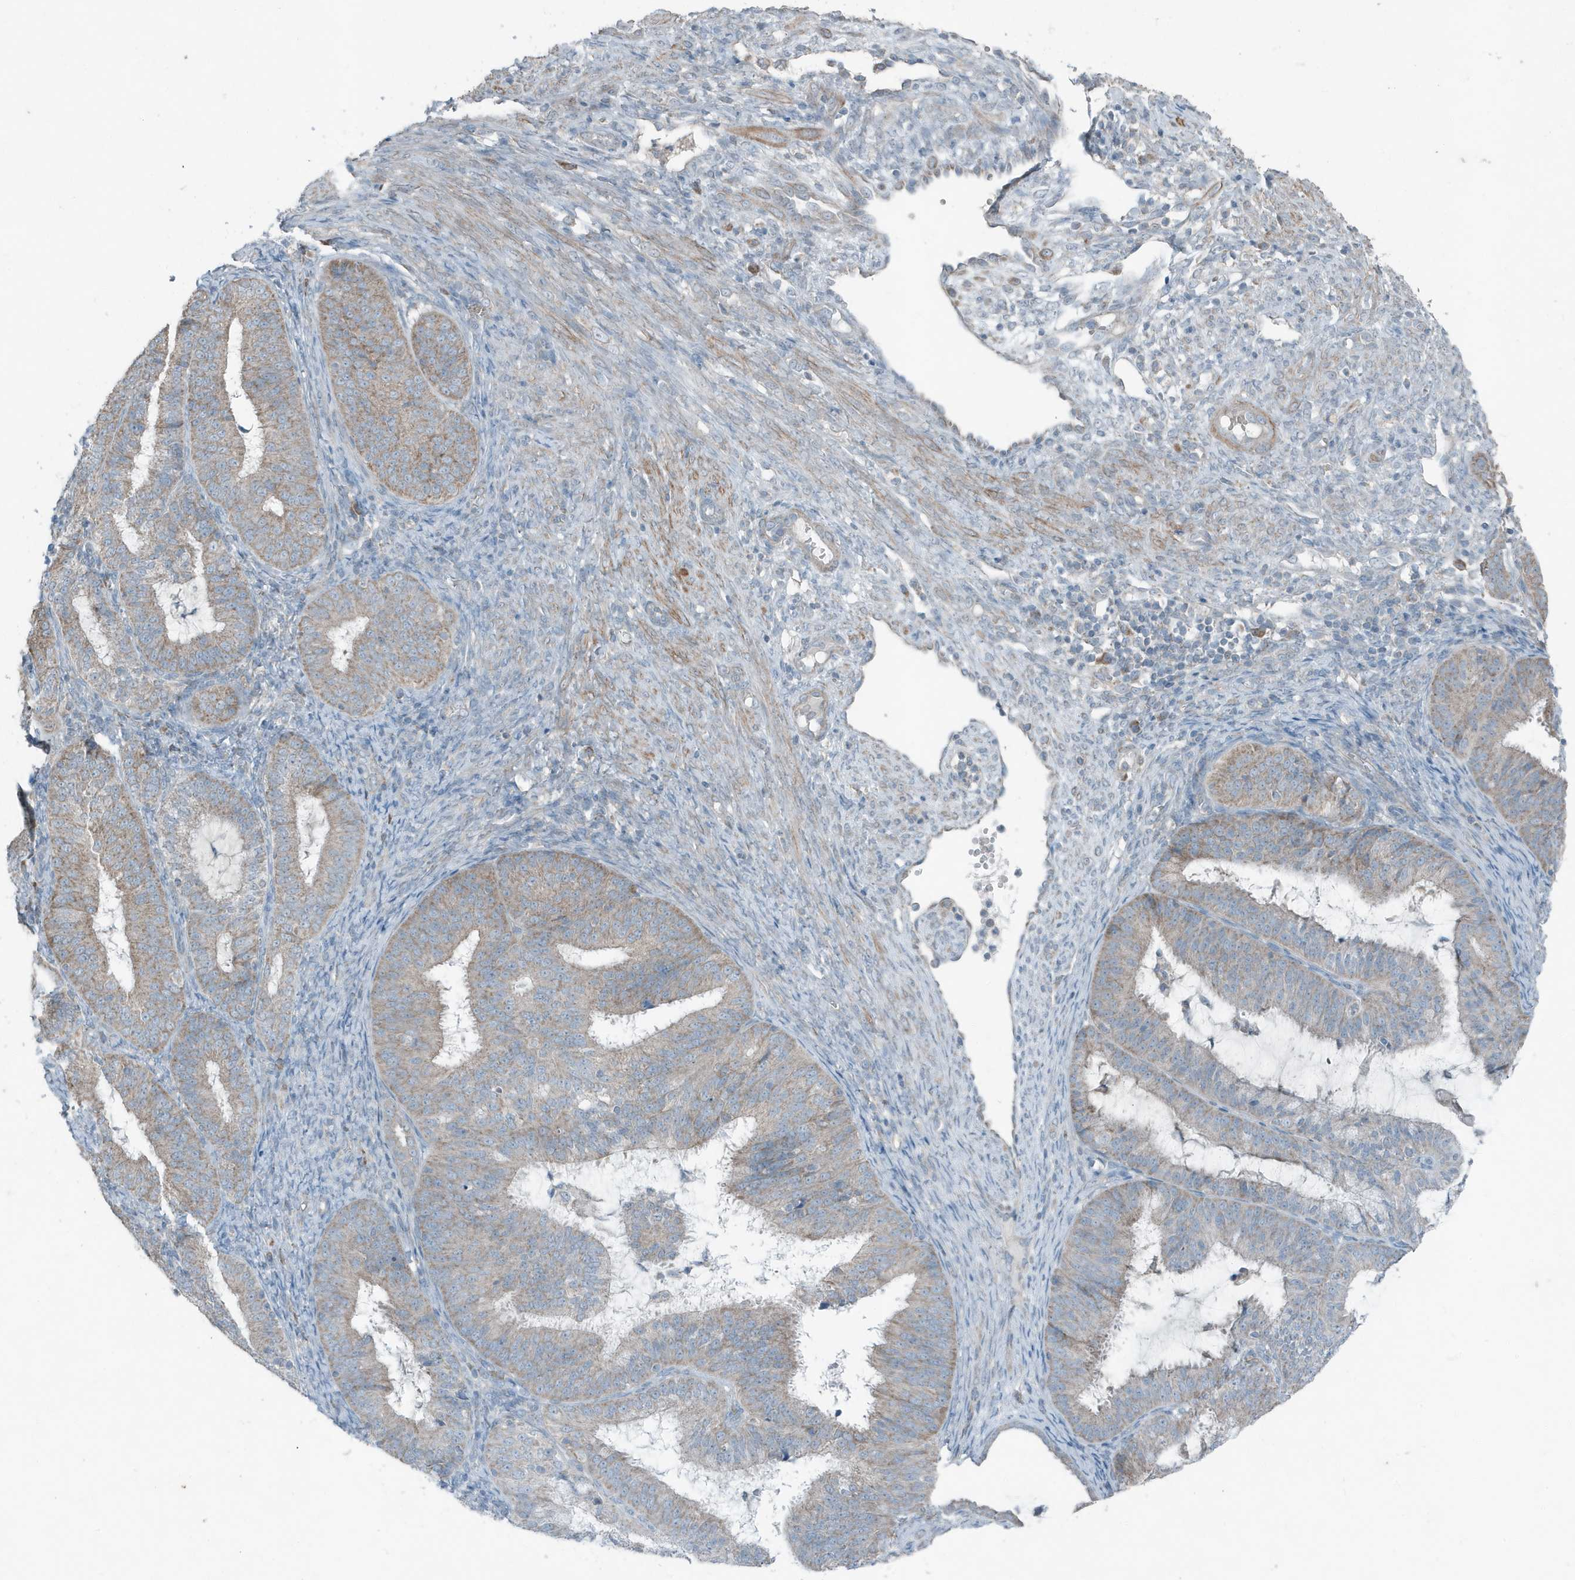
{"staining": {"intensity": "weak", "quantity": "25%-75%", "location": "cytoplasmic/membranous"}, "tissue": "endometrial cancer", "cell_type": "Tumor cells", "image_type": "cancer", "snomed": [{"axis": "morphology", "description": "Adenocarcinoma, NOS"}, {"axis": "topography", "description": "Endometrium"}], "caption": "Human endometrial cancer stained for a protein (brown) demonstrates weak cytoplasmic/membranous positive staining in about 25%-75% of tumor cells.", "gene": "MT-CYB", "patient": {"sex": "female", "age": 51}}